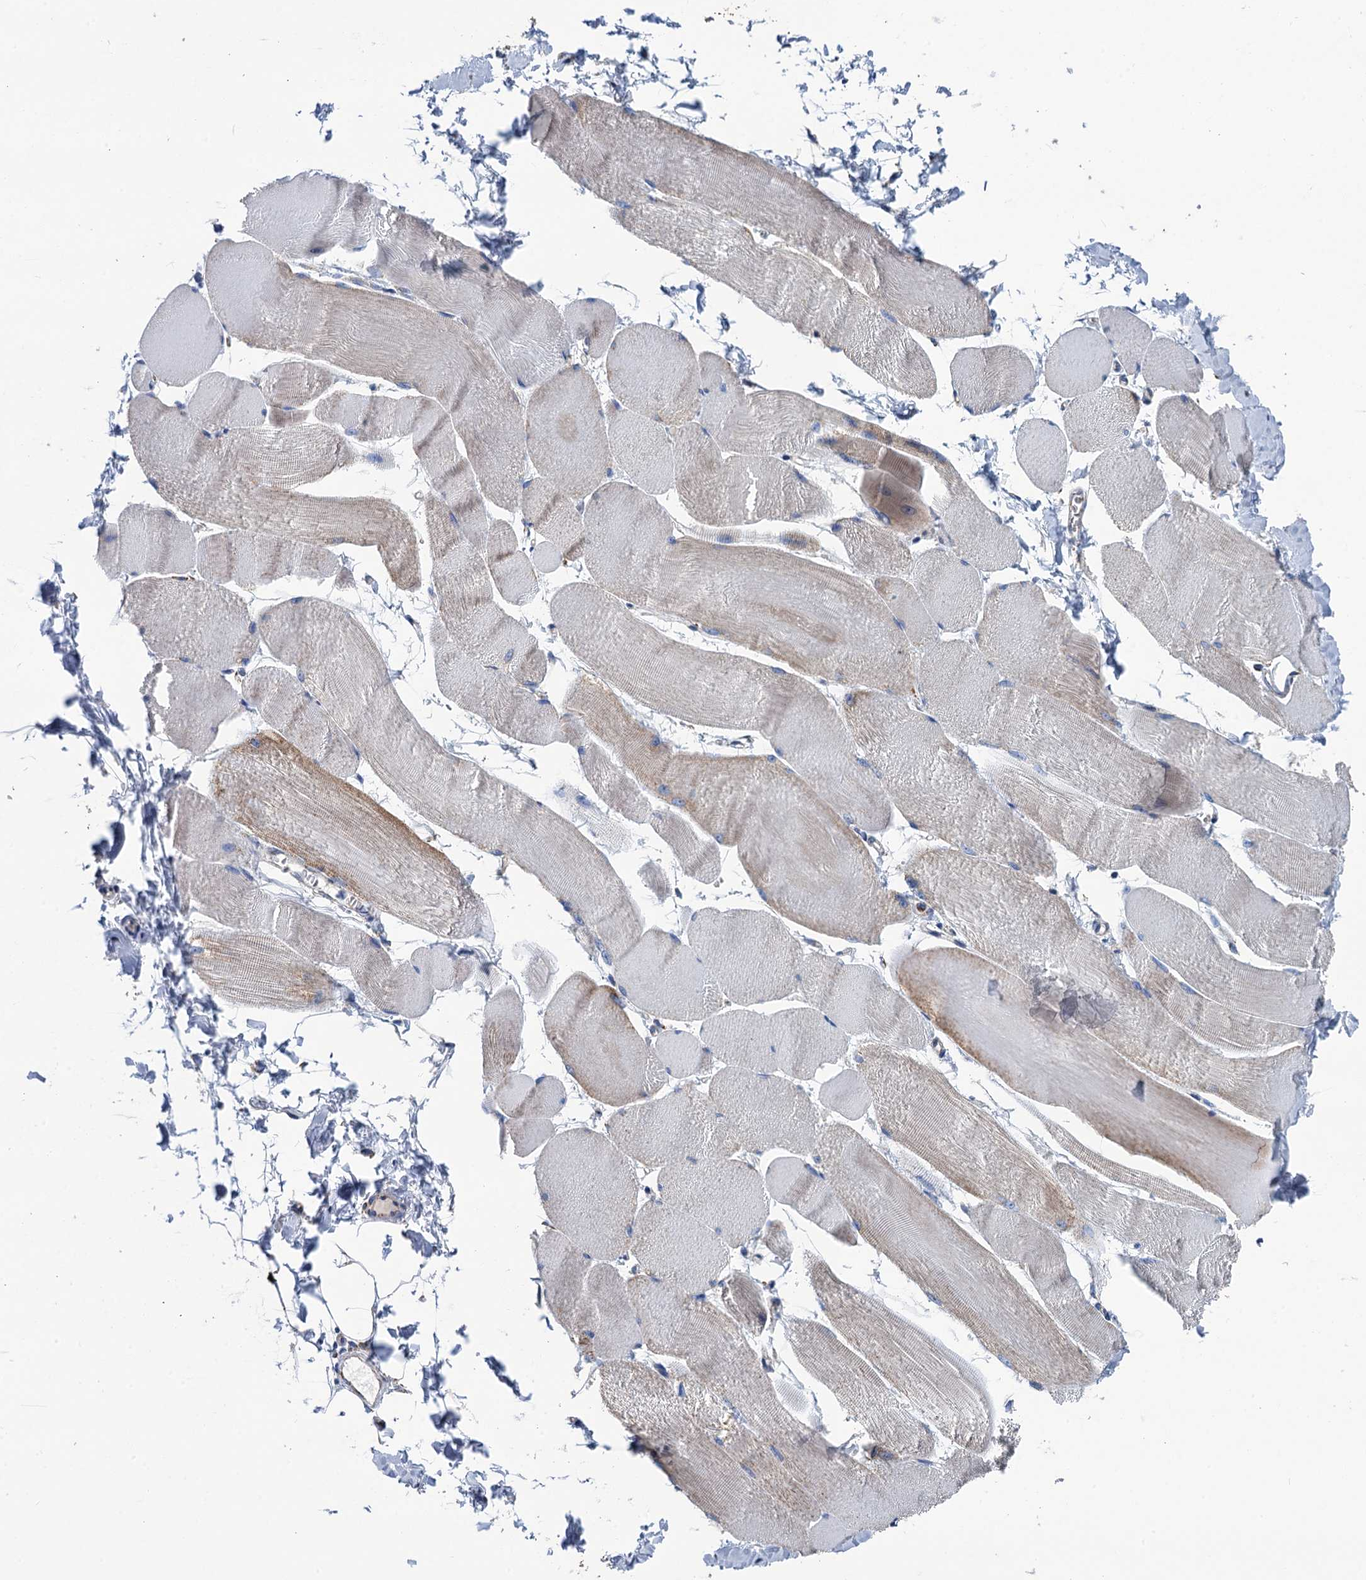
{"staining": {"intensity": "weak", "quantity": "<25%", "location": "cytoplasmic/membranous"}, "tissue": "skeletal muscle", "cell_type": "Myocytes", "image_type": "normal", "snomed": [{"axis": "morphology", "description": "Normal tissue, NOS"}, {"axis": "morphology", "description": "Basal cell carcinoma"}, {"axis": "topography", "description": "Skeletal muscle"}], "caption": "This is a histopathology image of IHC staining of normal skeletal muscle, which shows no expression in myocytes.", "gene": "IVD", "patient": {"sex": "female", "age": 64}}